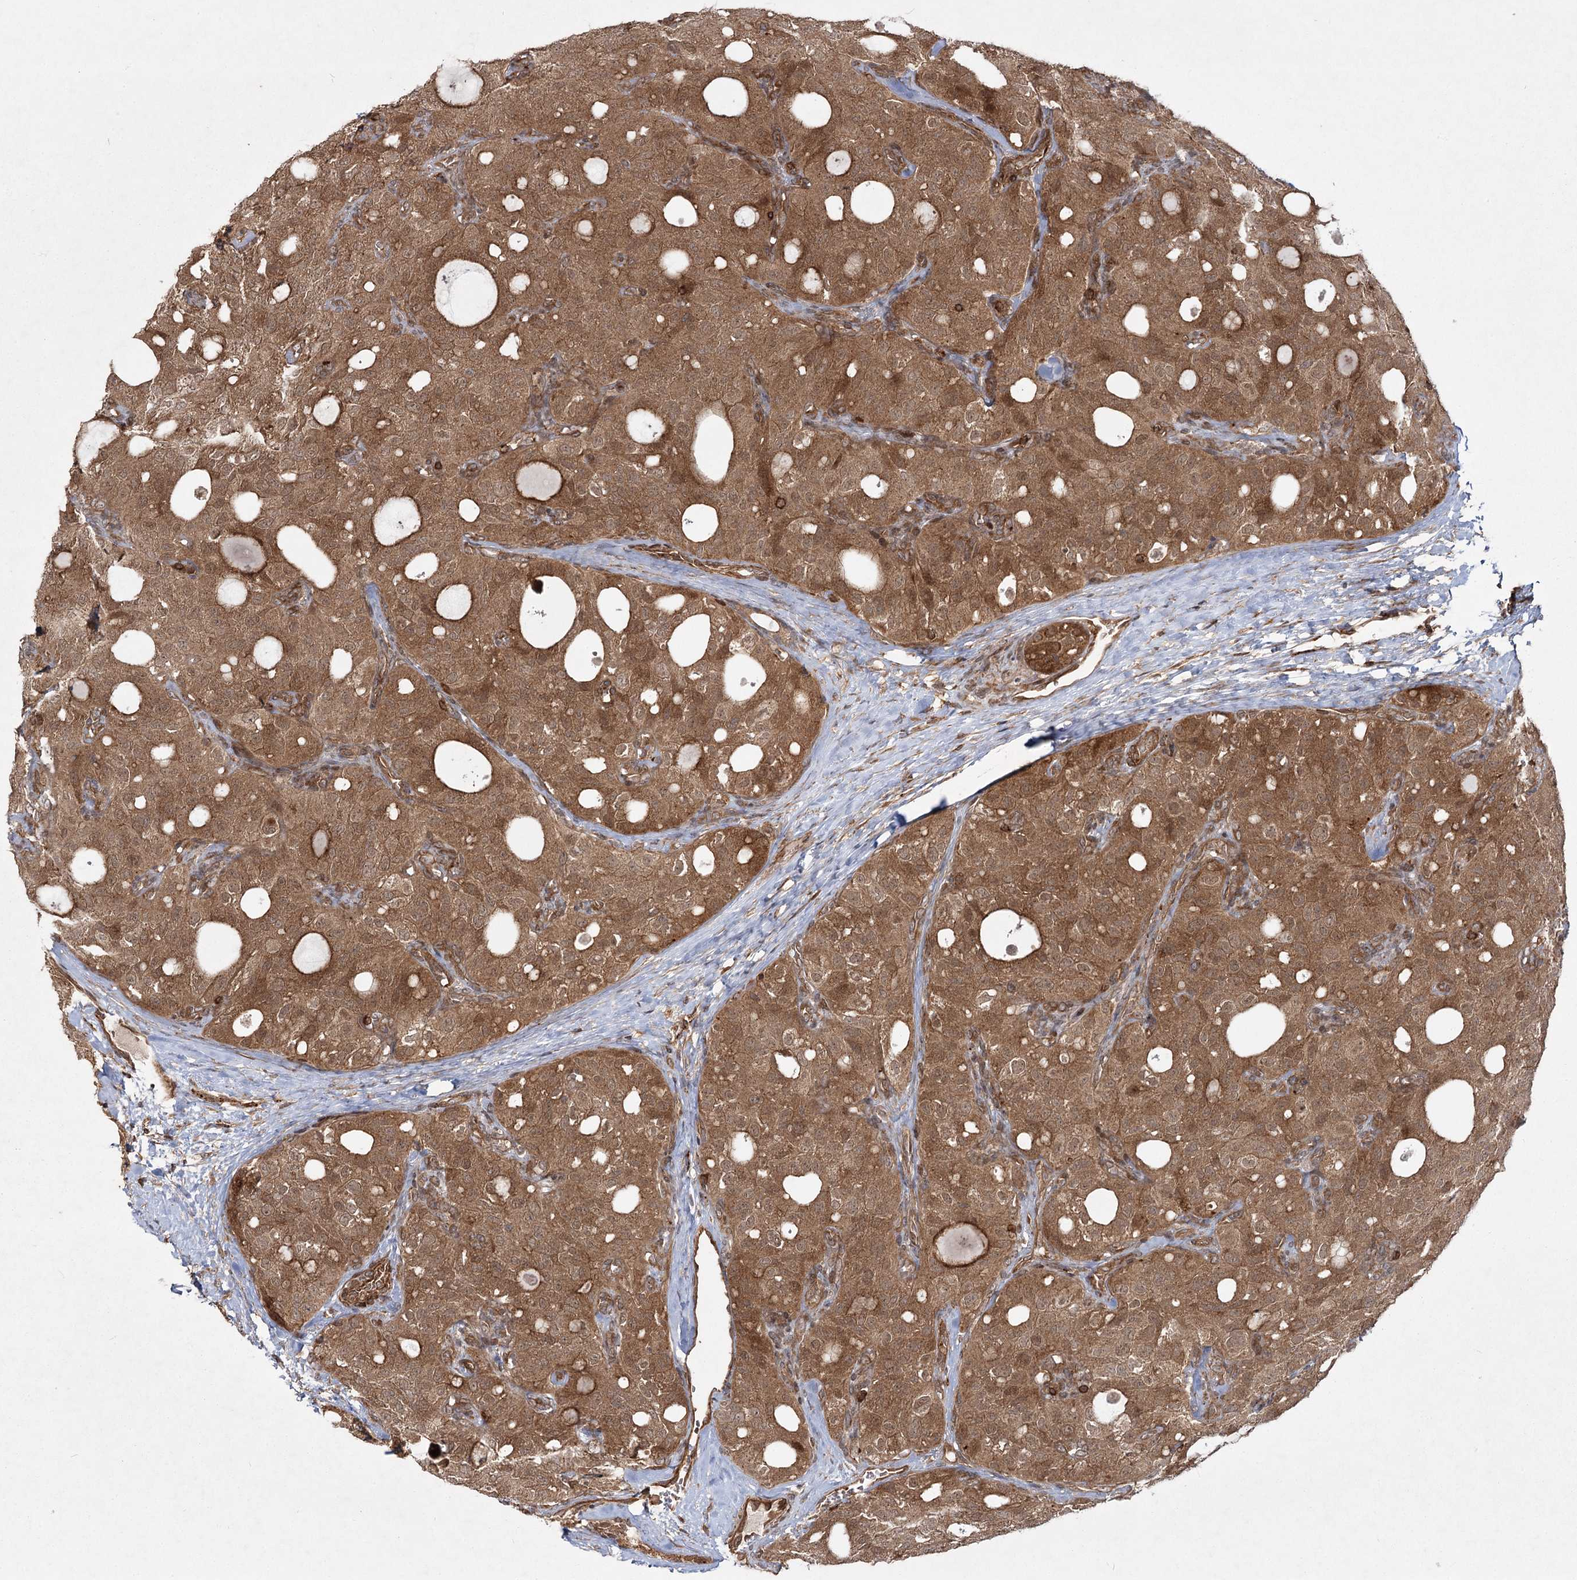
{"staining": {"intensity": "moderate", "quantity": ">75%", "location": "cytoplasmic/membranous"}, "tissue": "thyroid cancer", "cell_type": "Tumor cells", "image_type": "cancer", "snomed": [{"axis": "morphology", "description": "Follicular adenoma carcinoma, NOS"}, {"axis": "topography", "description": "Thyroid gland"}], "caption": "Thyroid follicular adenoma carcinoma stained for a protein (brown) reveals moderate cytoplasmic/membranous positive expression in approximately >75% of tumor cells.", "gene": "MDFIC", "patient": {"sex": "male", "age": 75}}